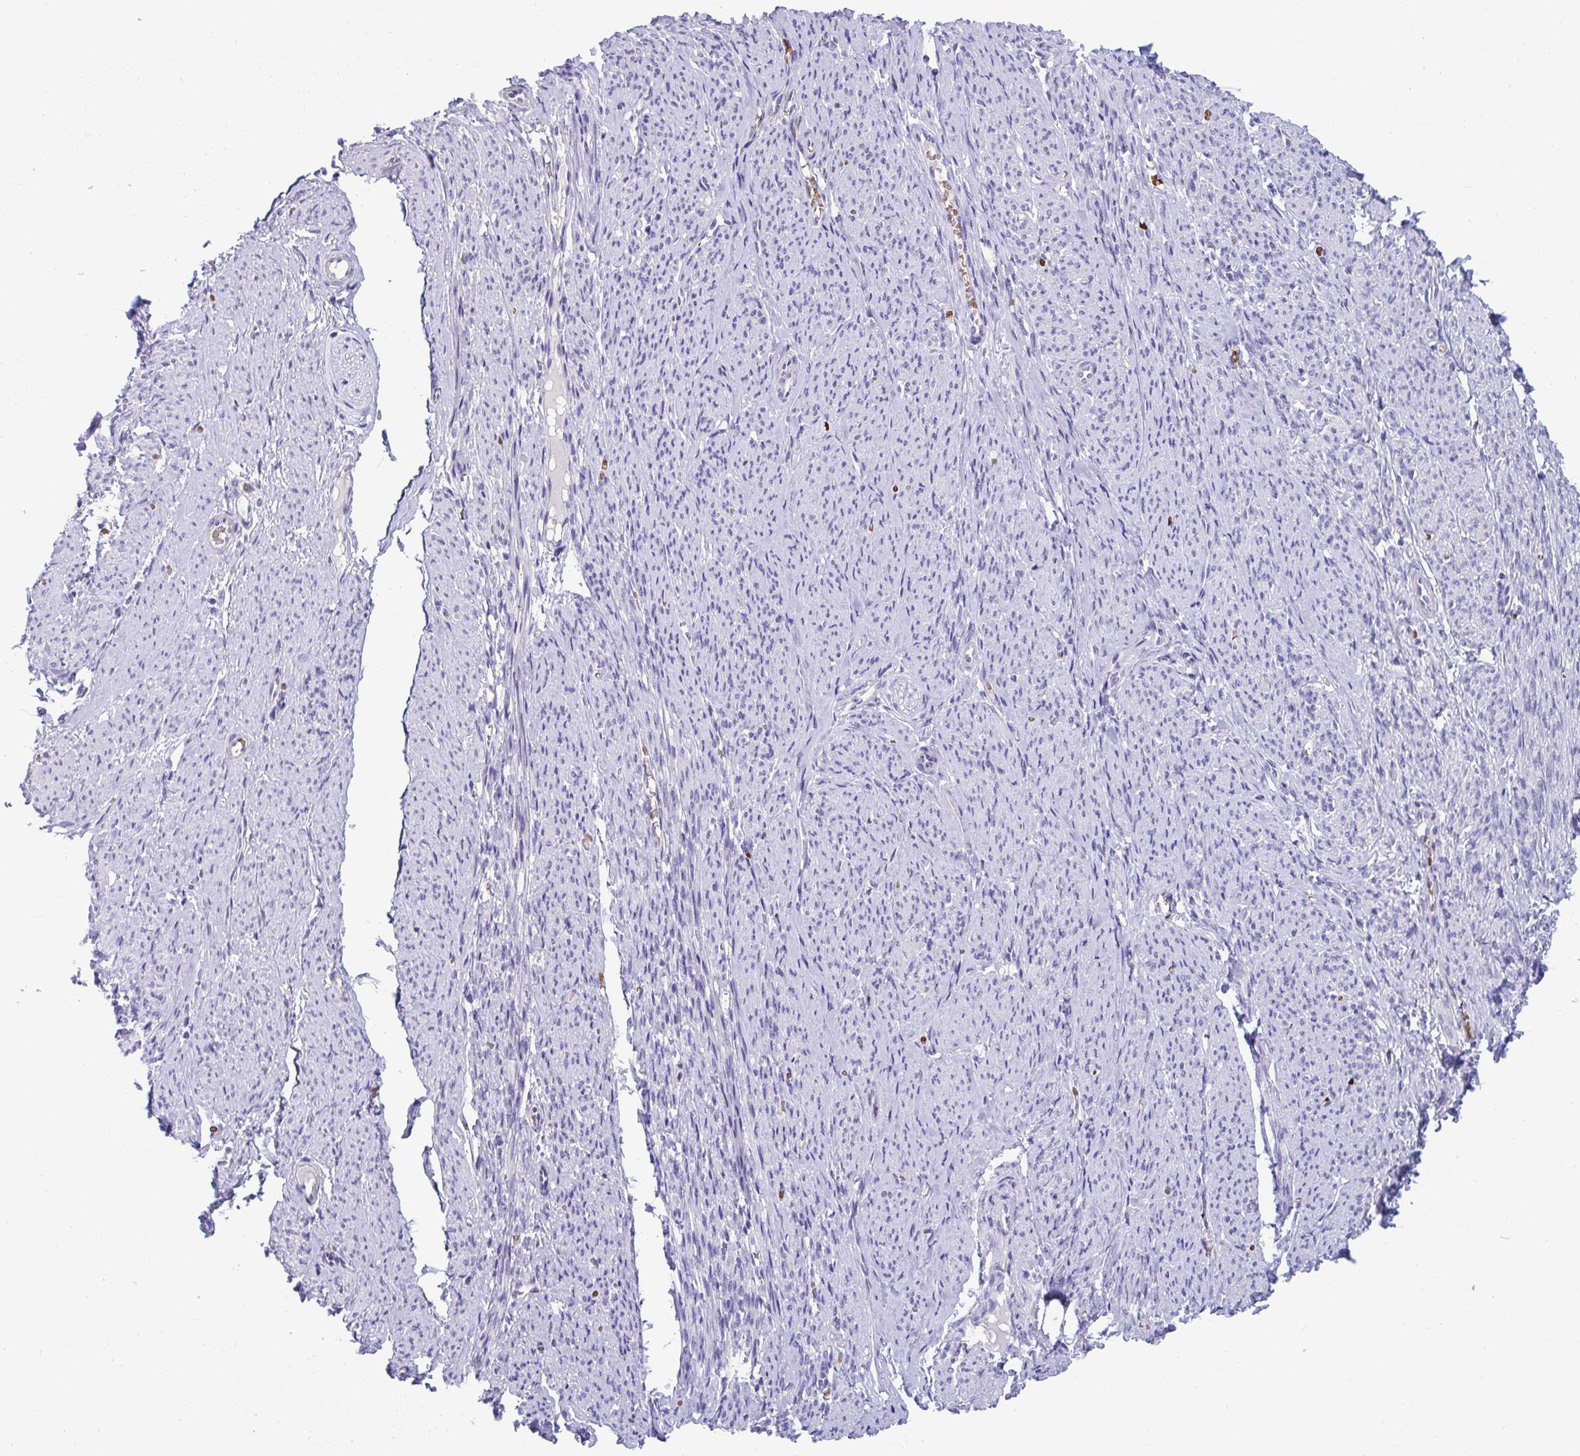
{"staining": {"intensity": "negative", "quantity": "none", "location": "none"}, "tissue": "smooth muscle", "cell_type": "Smooth muscle cells", "image_type": "normal", "snomed": [{"axis": "morphology", "description": "Normal tissue, NOS"}, {"axis": "topography", "description": "Smooth muscle"}], "caption": "Immunohistochemistry histopathology image of normal smooth muscle stained for a protein (brown), which reveals no expression in smooth muscle cells.", "gene": "TTC30A", "patient": {"sex": "female", "age": 65}}